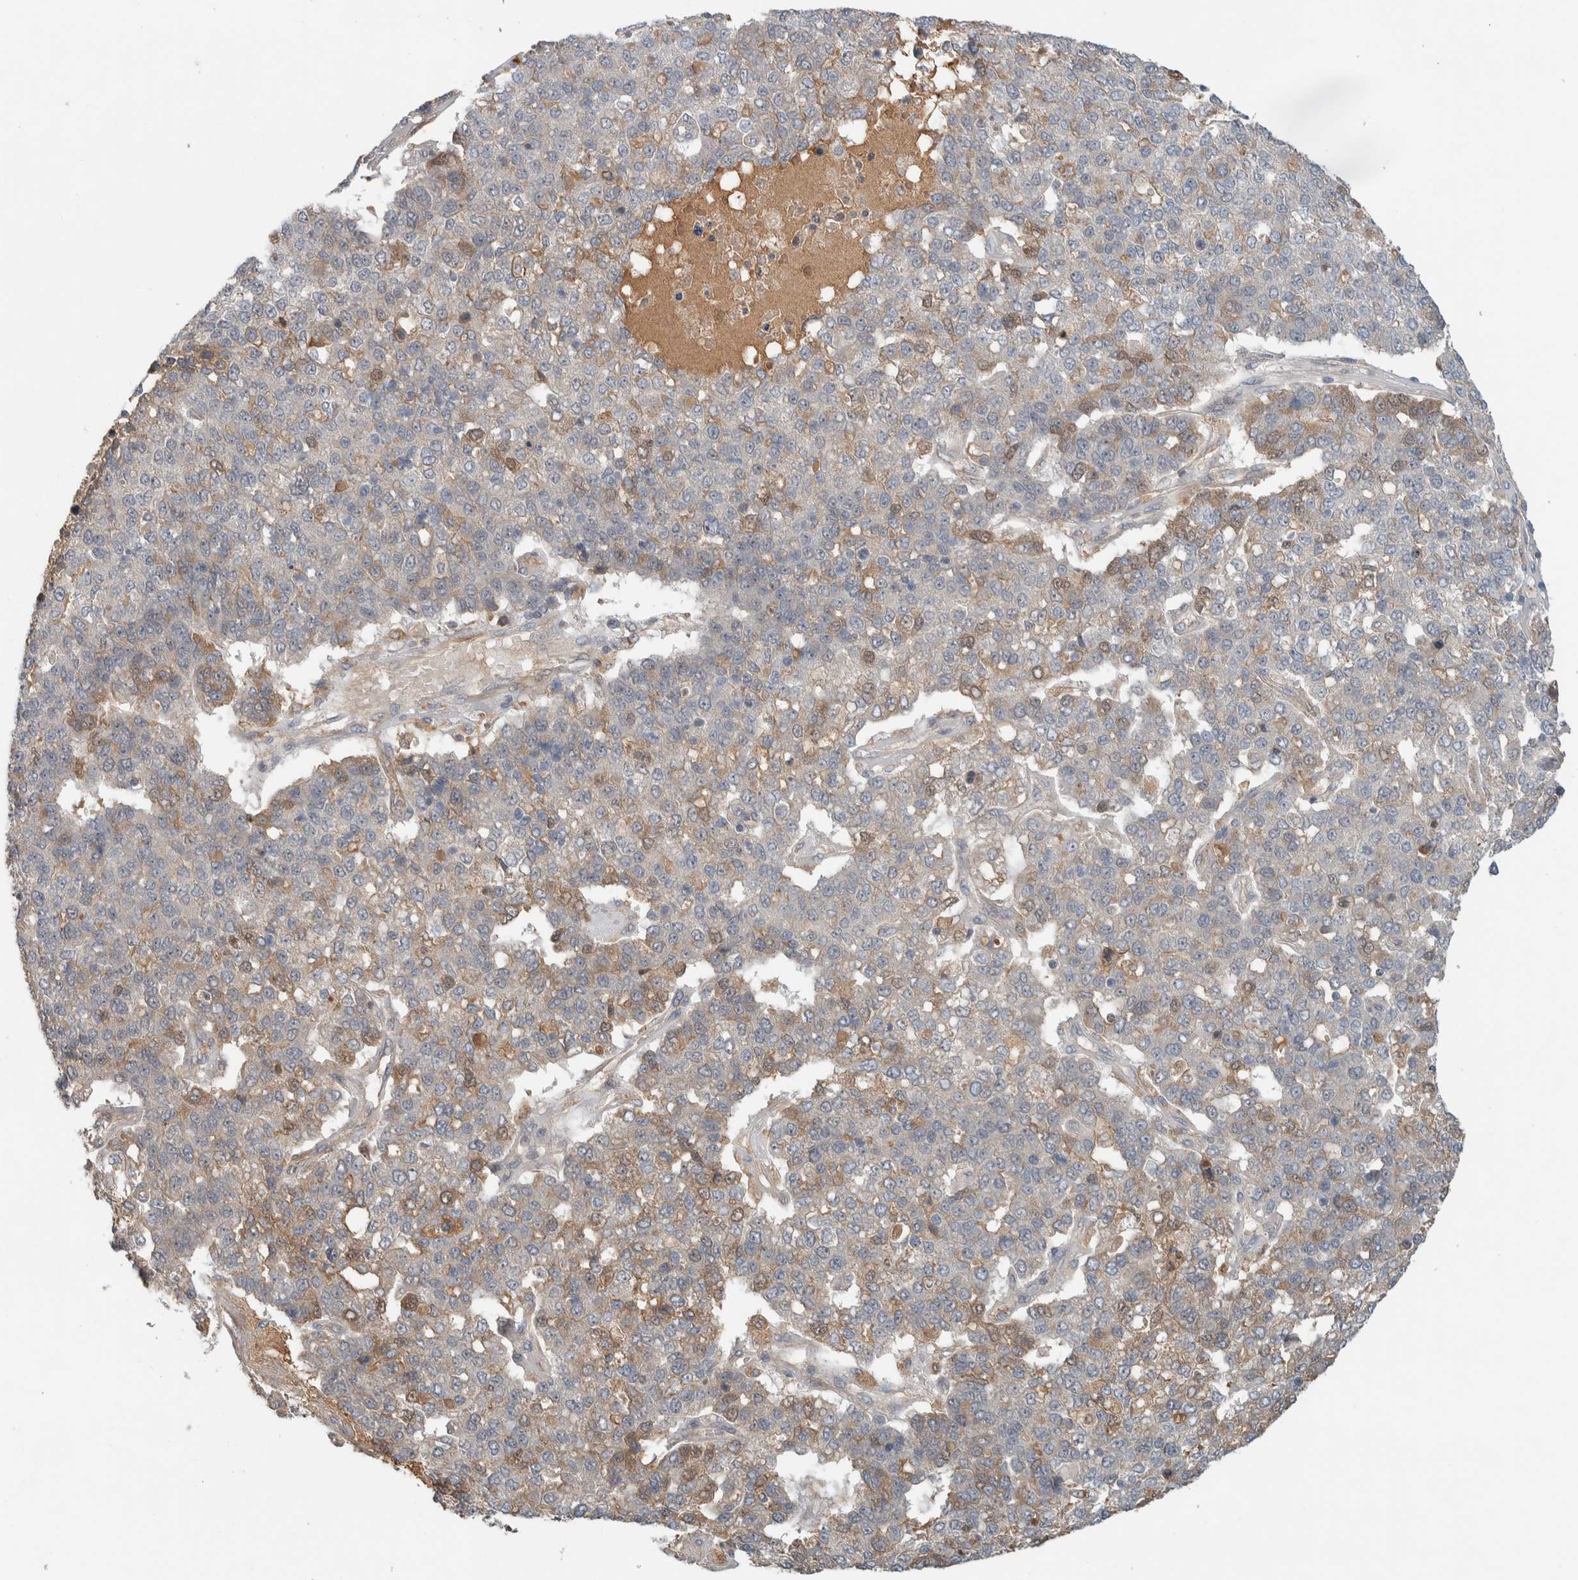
{"staining": {"intensity": "moderate", "quantity": "<25%", "location": "cytoplasmic/membranous"}, "tissue": "pancreatic cancer", "cell_type": "Tumor cells", "image_type": "cancer", "snomed": [{"axis": "morphology", "description": "Adenocarcinoma, NOS"}, {"axis": "topography", "description": "Pancreas"}], "caption": "Brown immunohistochemical staining in pancreatic adenocarcinoma demonstrates moderate cytoplasmic/membranous staining in approximately <25% of tumor cells.", "gene": "ARMC7", "patient": {"sex": "female", "age": 61}}